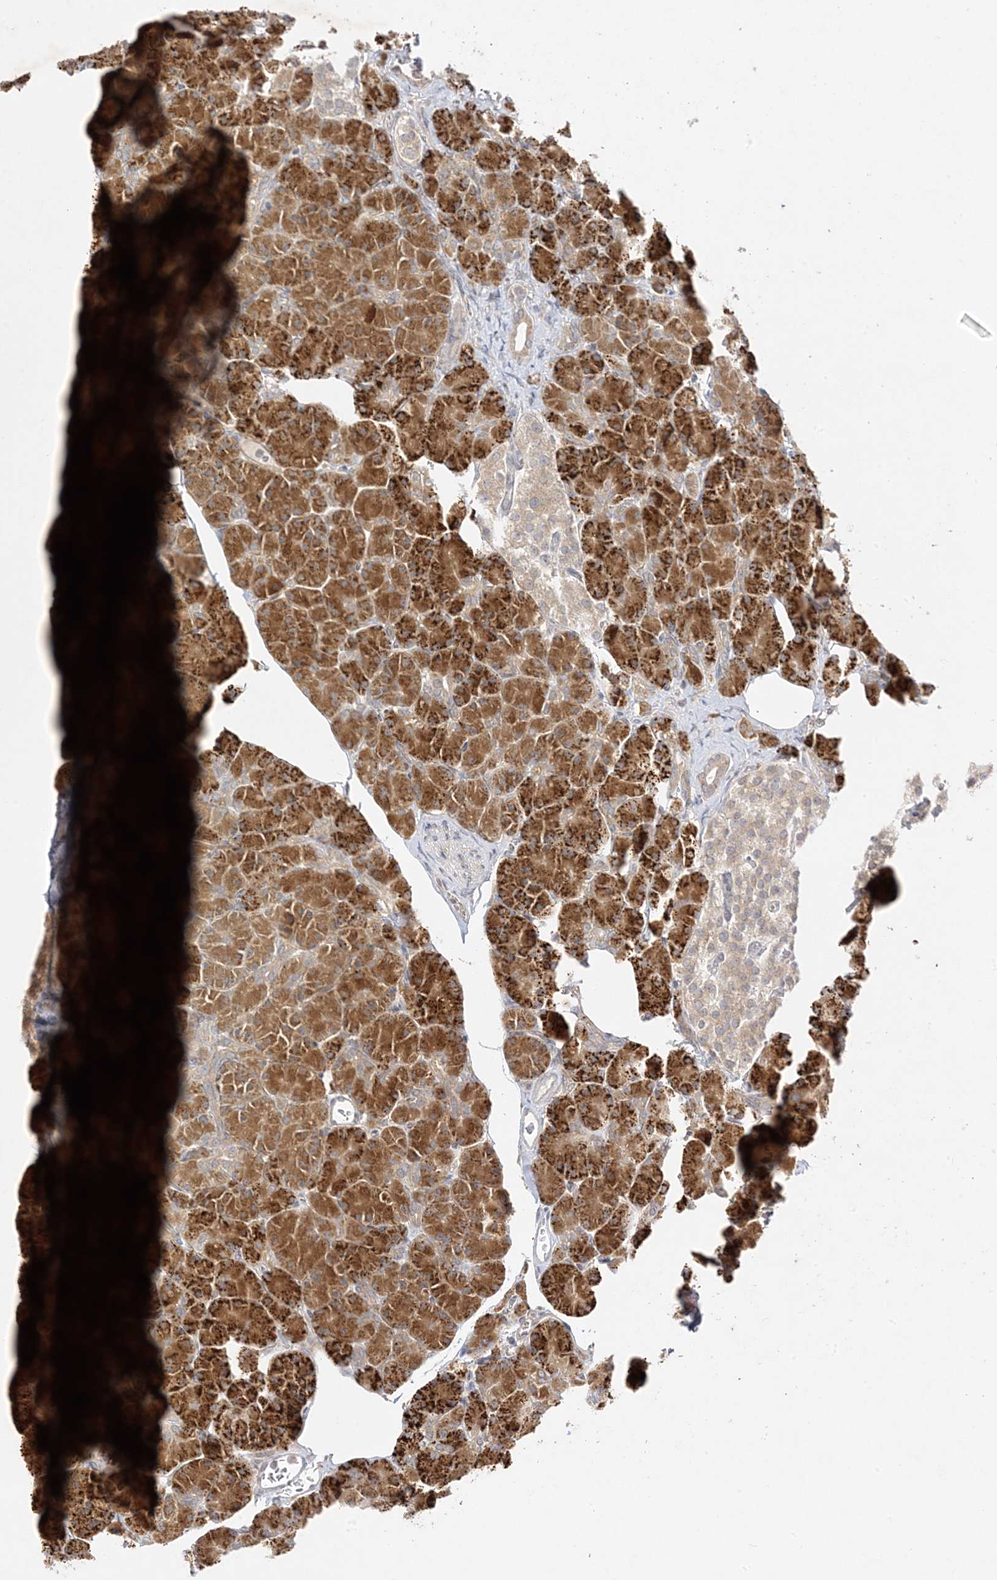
{"staining": {"intensity": "strong", "quantity": ">75%", "location": "cytoplasmic/membranous"}, "tissue": "pancreas", "cell_type": "Exocrine glandular cells", "image_type": "normal", "snomed": [{"axis": "morphology", "description": "Normal tissue, NOS"}, {"axis": "topography", "description": "Pancreas"}], "caption": "Strong cytoplasmic/membranous positivity is present in approximately >75% of exocrine glandular cells in benign pancreas. The staining was performed using DAB to visualize the protein expression in brown, while the nuclei were stained in blue with hematoxylin (Magnification: 20x).", "gene": "C2CD2", "patient": {"sex": "female", "age": 43}}